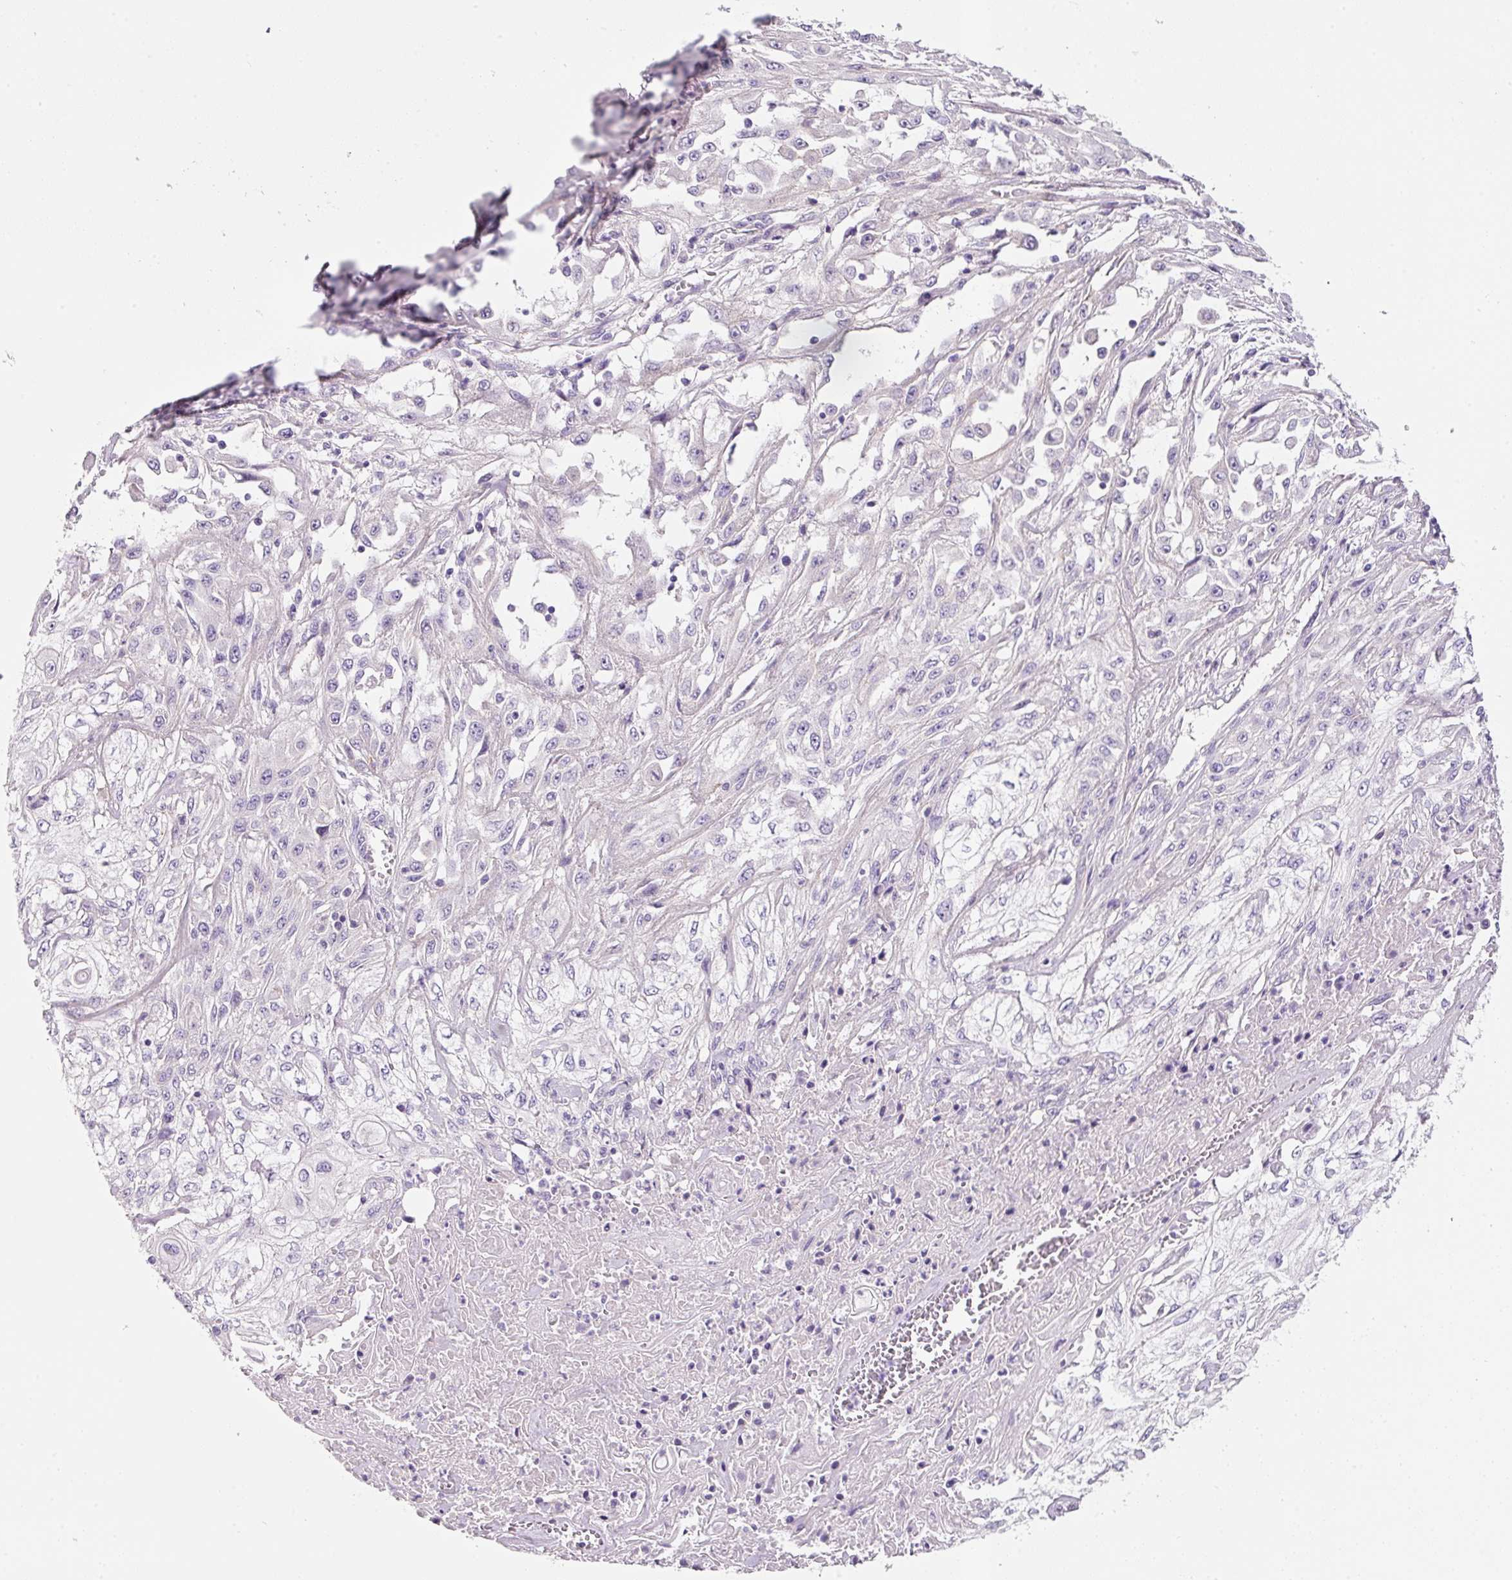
{"staining": {"intensity": "negative", "quantity": "none", "location": "none"}, "tissue": "skin cancer", "cell_type": "Tumor cells", "image_type": "cancer", "snomed": [{"axis": "morphology", "description": "Squamous cell carcinoma, NOS"}, {"axis": "morphology", "description": "Squamous cell carcinoma, metastatic, NOS"}, {"axis": "topography", "description": "Skin"}, {"axis": "topography", "description": "Lymph node"}], "caption": "Immunohistochemical staining of human skin cancer (metastatic squamous cell carcinoma) demonstrates no significant expression in tumor cells. (DAB immunohistochemistry (IHC), high magnification).", "gene": "SOS2", "patient": {"sex": "male", "age": 75}}